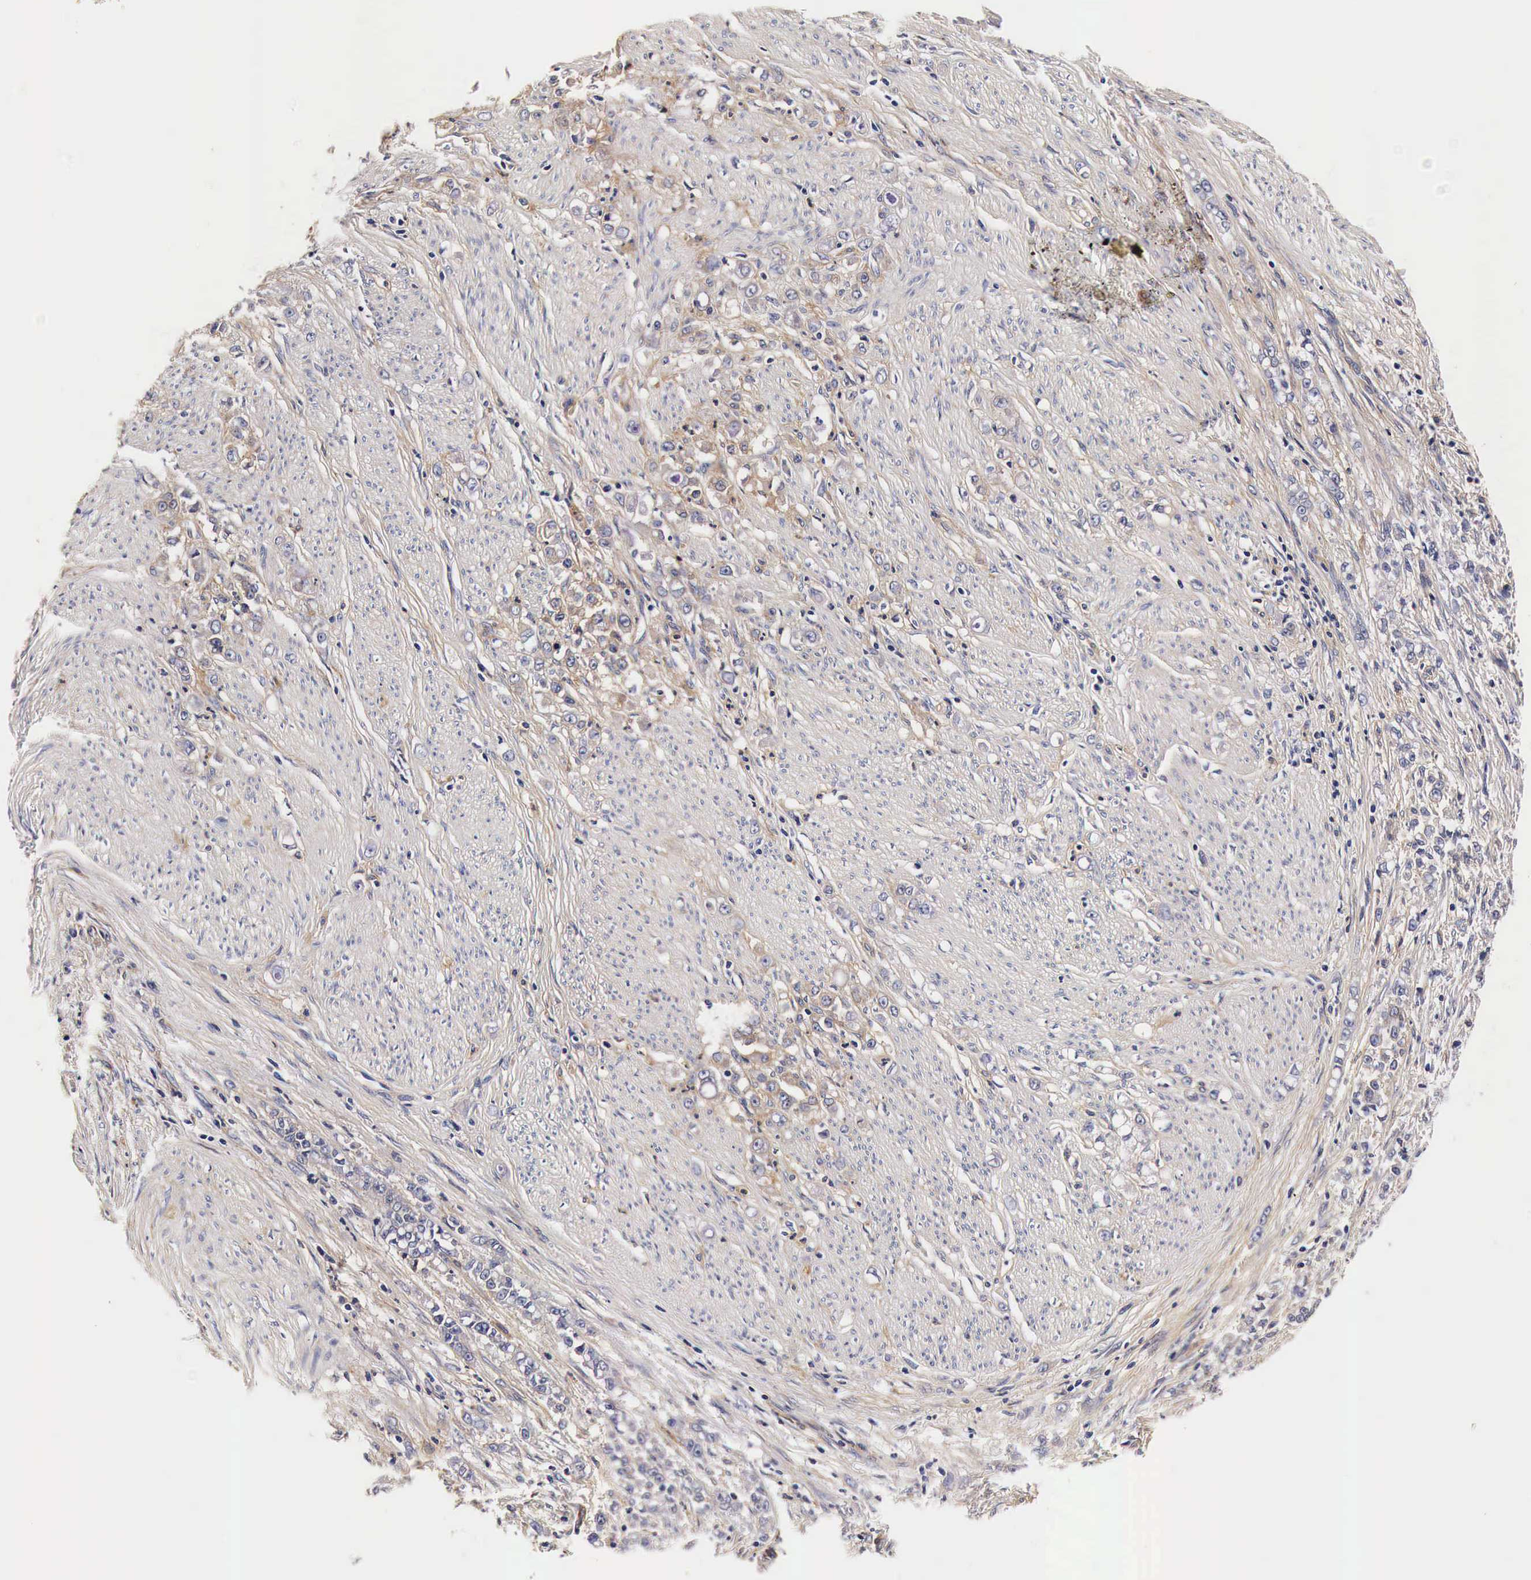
{"staining": {"intensity": "weak", "quantity": "25%-75%", "location": "cytoplasmic/membranous"}, "tissue": "stomach cancer", "cell_type": "Tumor cells", "image_type": "cancer", "snomed": [{"axis": "morphology", "description": "Adenocarcinoma, NOS"}, {"axis": "topography", "description": "Stomach"}], "caption": "Protein analysis of stomach adenocarcinoma tissue demonstrates weak cytoplasmic/membranous expression in approximately 25%-75% of tumor cells. The protein of interest is stained brown, and the nuclei are stained in blue (DAB (3,3'-diaminobenzidine) IHC with brightfield microscopy, high magnification).", "gene": "RP2", "patient": {"sex": "male", "age": 72}}